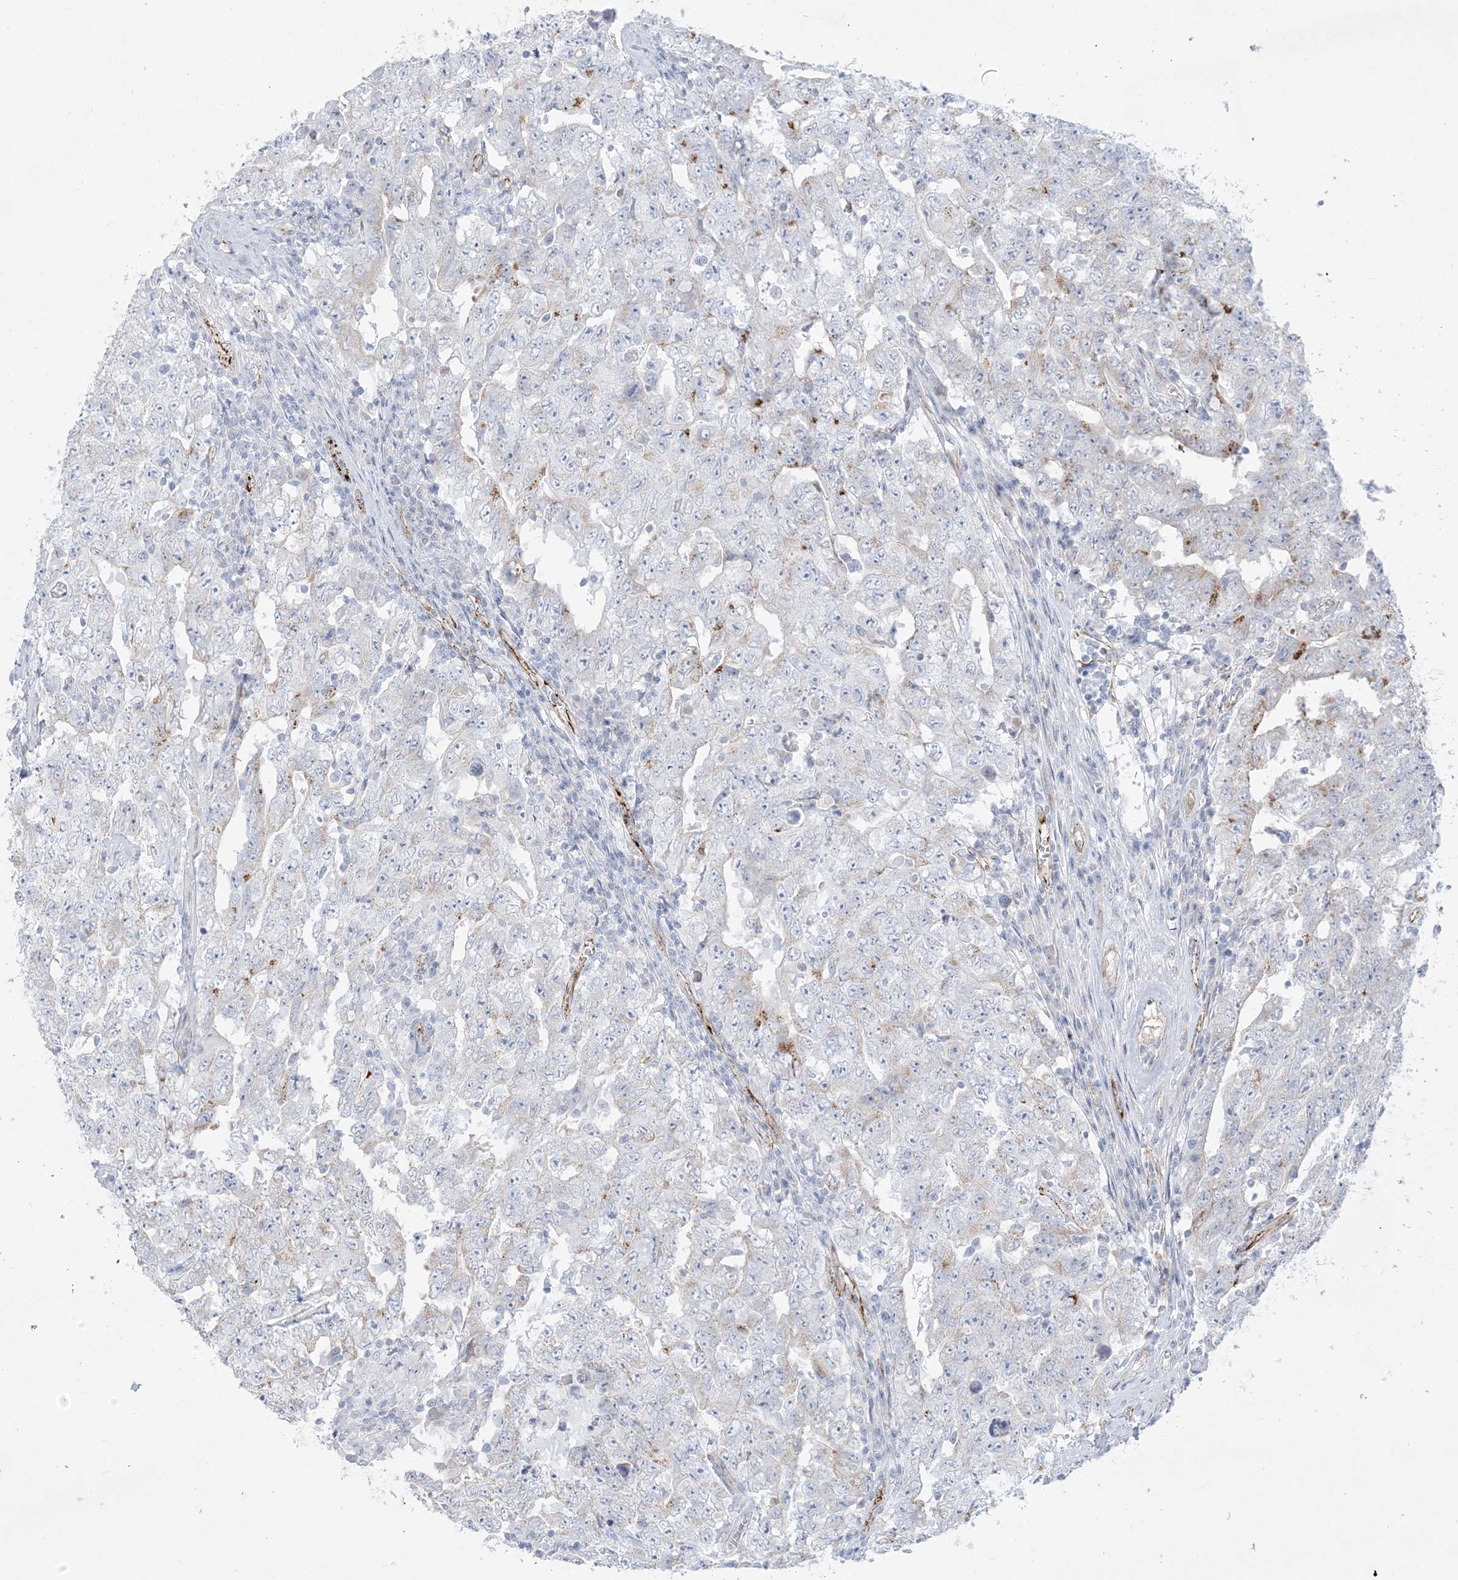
{"staining": {"intensity": "weak", "quantity": "<25%", "location": "cytoplasmic/membranous"}, "tissue": "testis cancer", "cell_type": "Tumor cells", "image_type": "cancer", "snomed": [{"axis": "morphology", "description": "Carcinoma, Embryonal, NOS"}, {"axis": "topography", "description": "Testis"}], "caption": "Tumor cells show no significant protein expression in testis cancer (embryonal carcinoma).", "gene": "B3GNT7", "patient": {"sex": "male", "age": 26}}